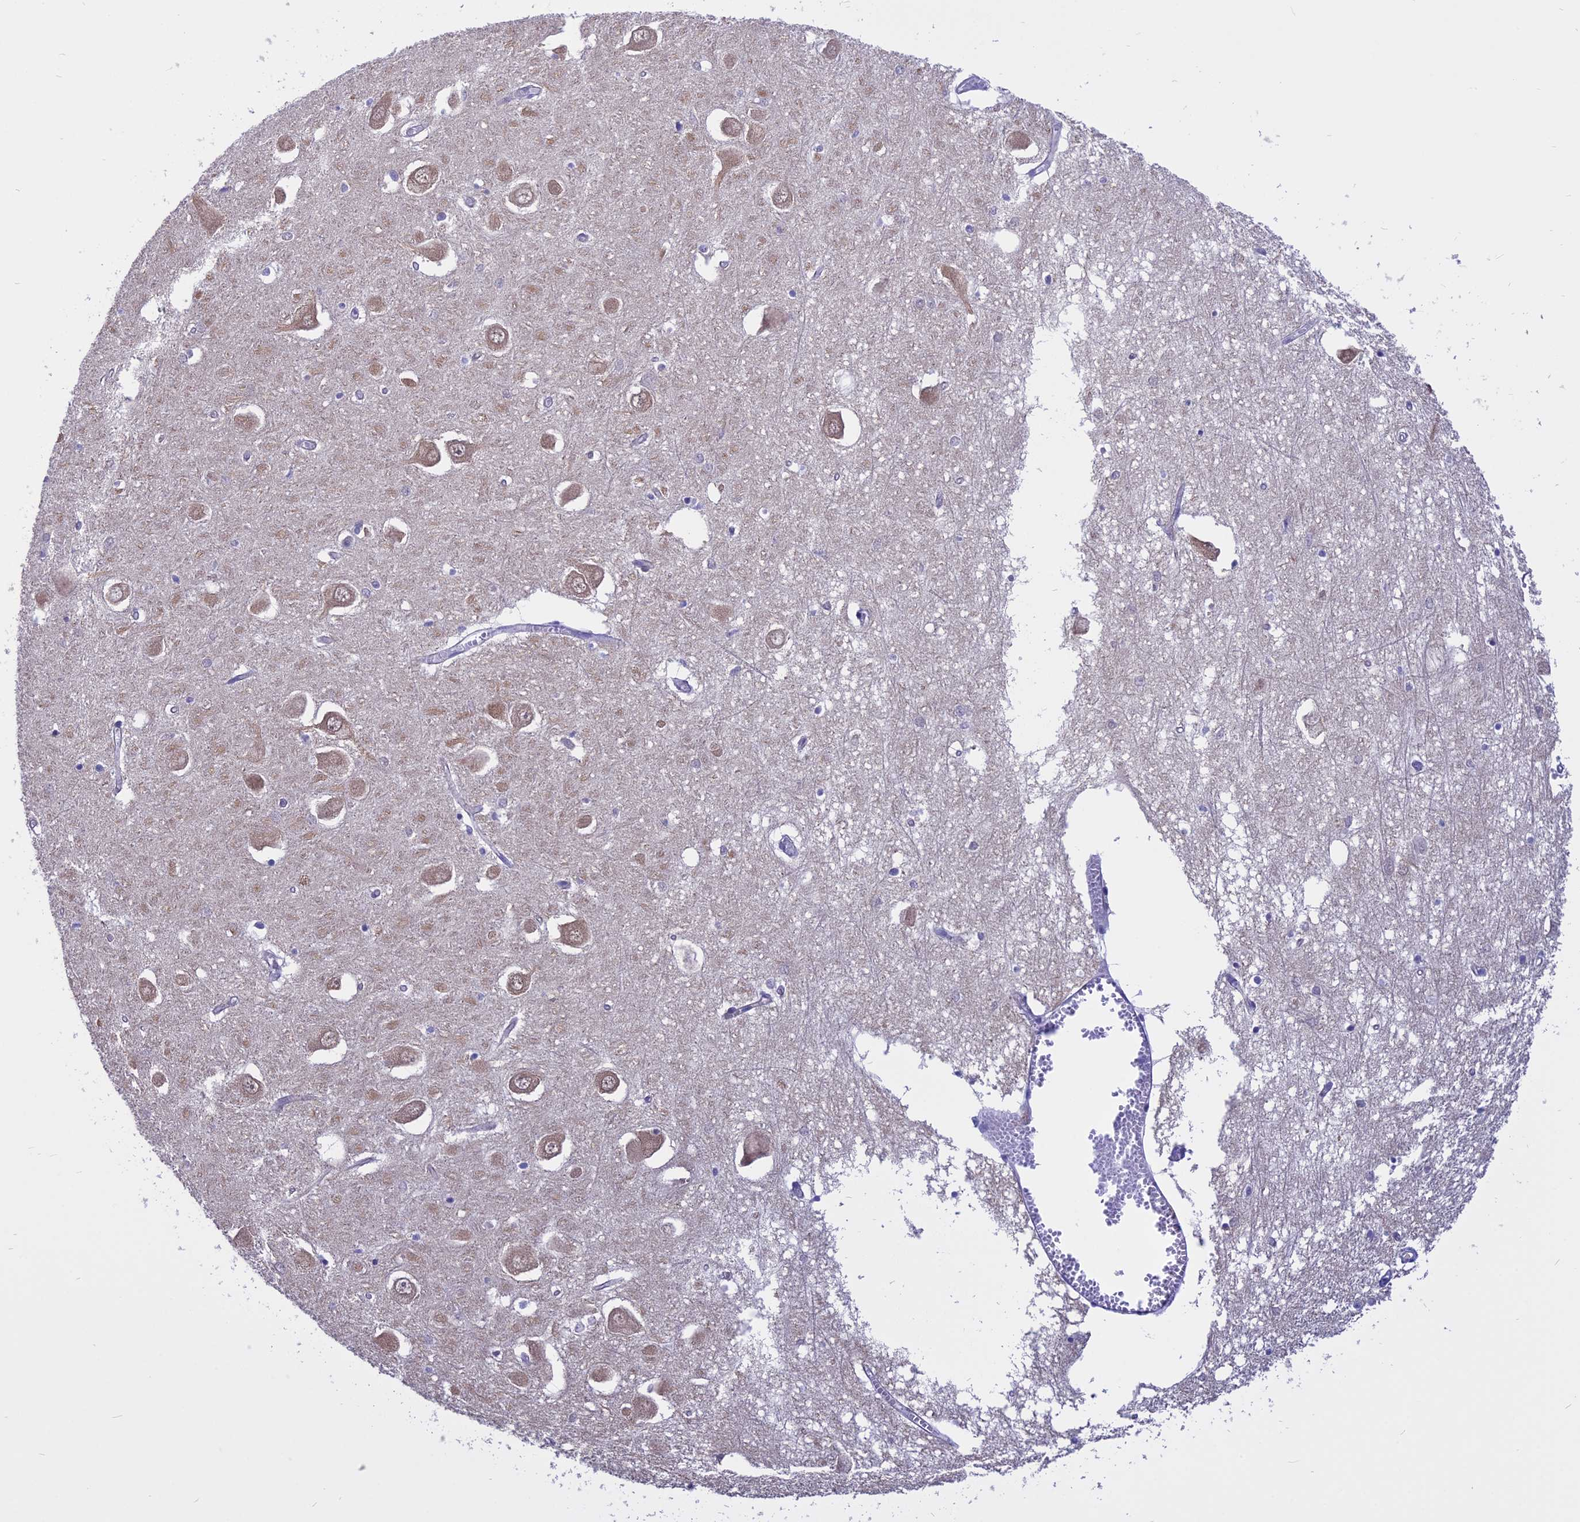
{"staining": {"intensity": "negative", "quantity": "none", "location": "none"}, "tissue": "hippocampus", "cell_type": "Glial cells", "image_type": "normal", "snomed": [{"axis": "morphology", "description": "Normal tissue, NOS"}, {"axis": "topography", "description": "Hippocampus"}], "caption": "This is an immunohistochemistry (IHC) micrograph of normal hippocampus. There is no positivity in glial cells.", "gene": "STUB1", "patient": {"sex": "male", "age": 70}}